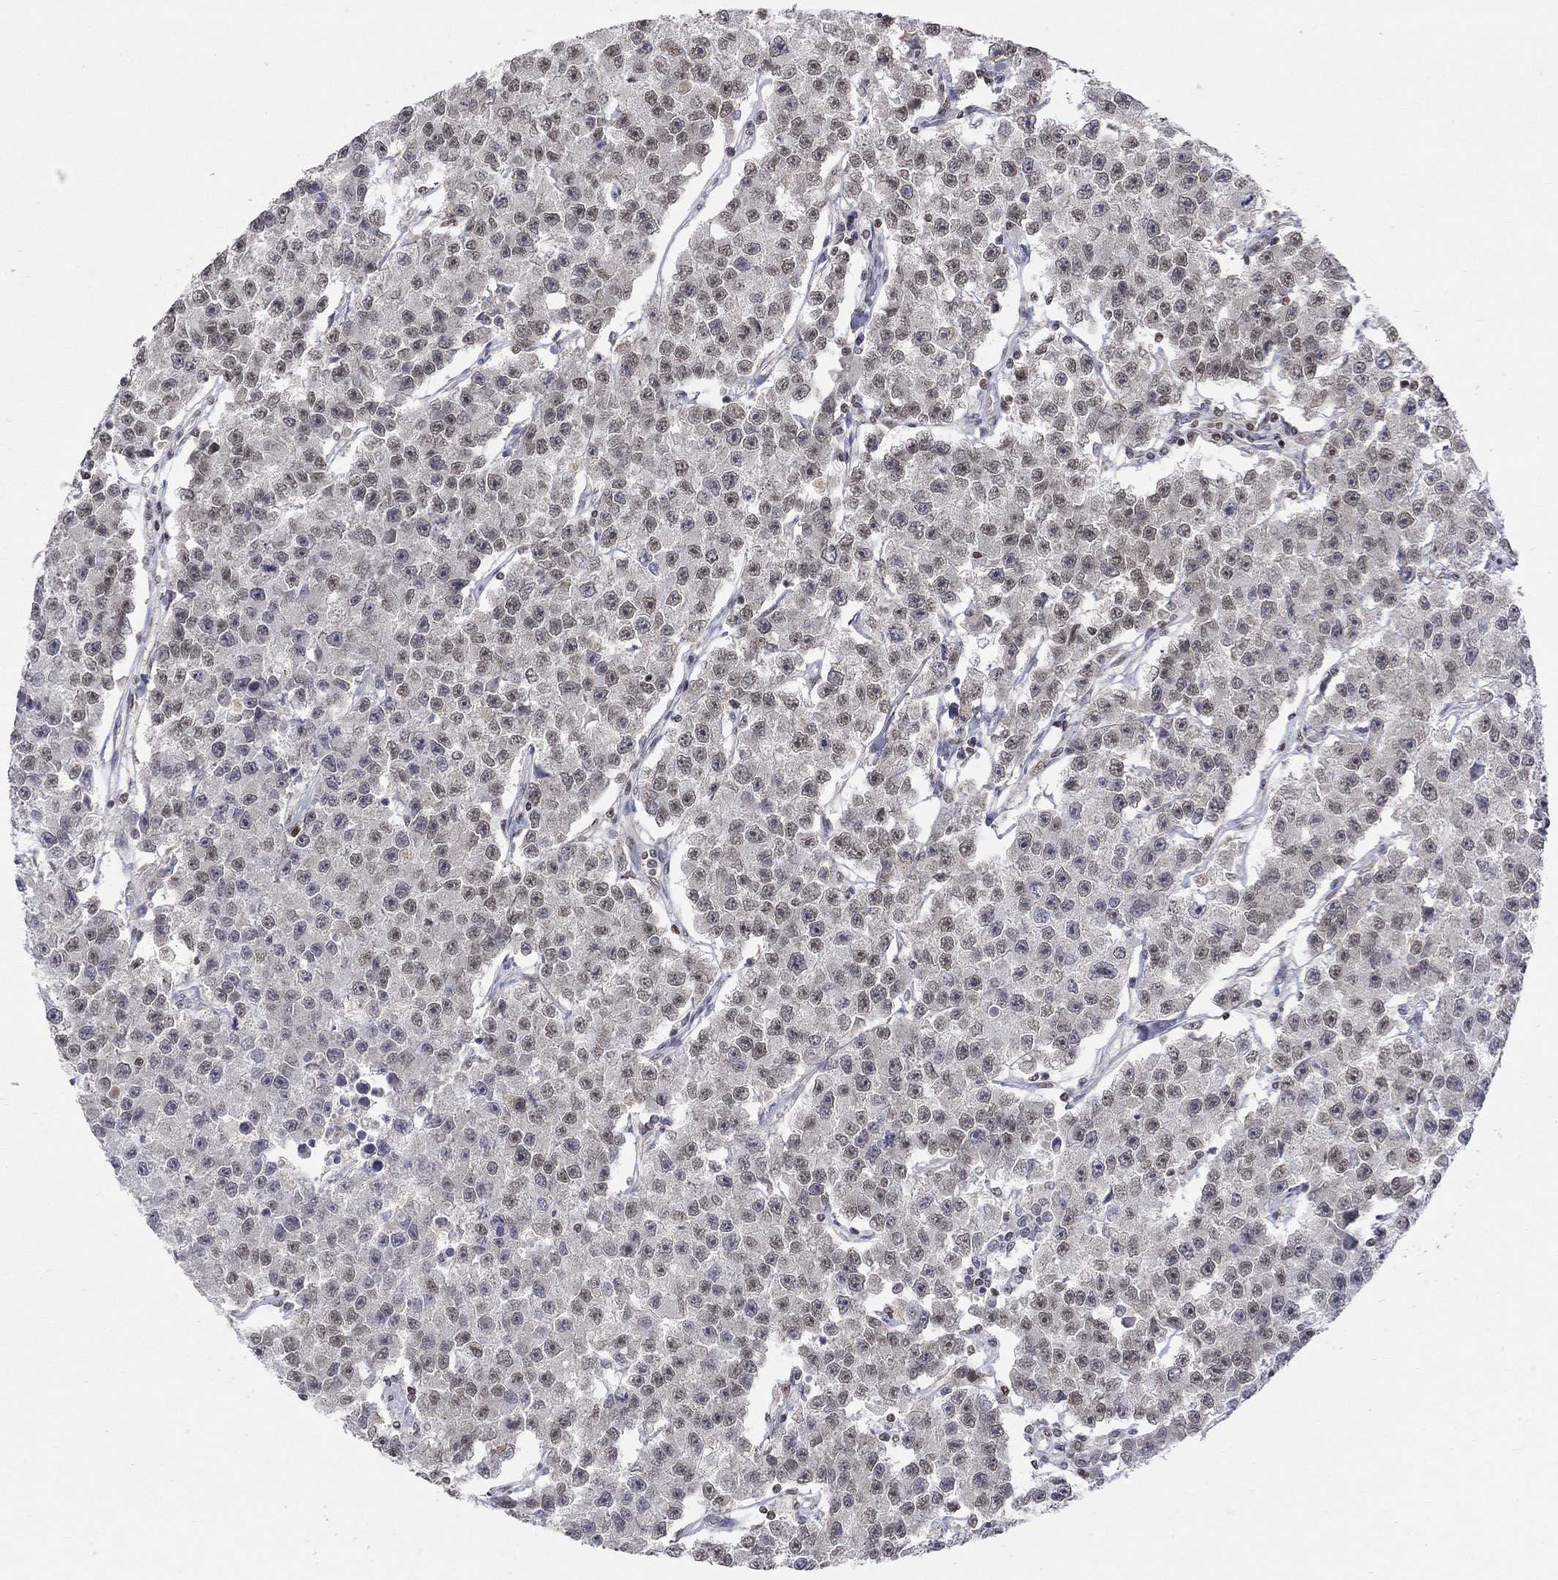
{"staining": {"intensity": "weak", "quantity": "<25%", "location": "nuclear"}, "tissue": "testis cancer", "cell_type": "Tumor cells", "image_type": "cancer", "snomed": [{"axis": "morphology", "description": "Seminoma, NOS"}, {"axis": "topography", "description": "Testis"}], "caption": "DAB immunohistochemical staining of human testis cancer displays no significant positivity in tumor cells.", "gene": "KLF12", "patient": {"sex": "male", "age": 59}}